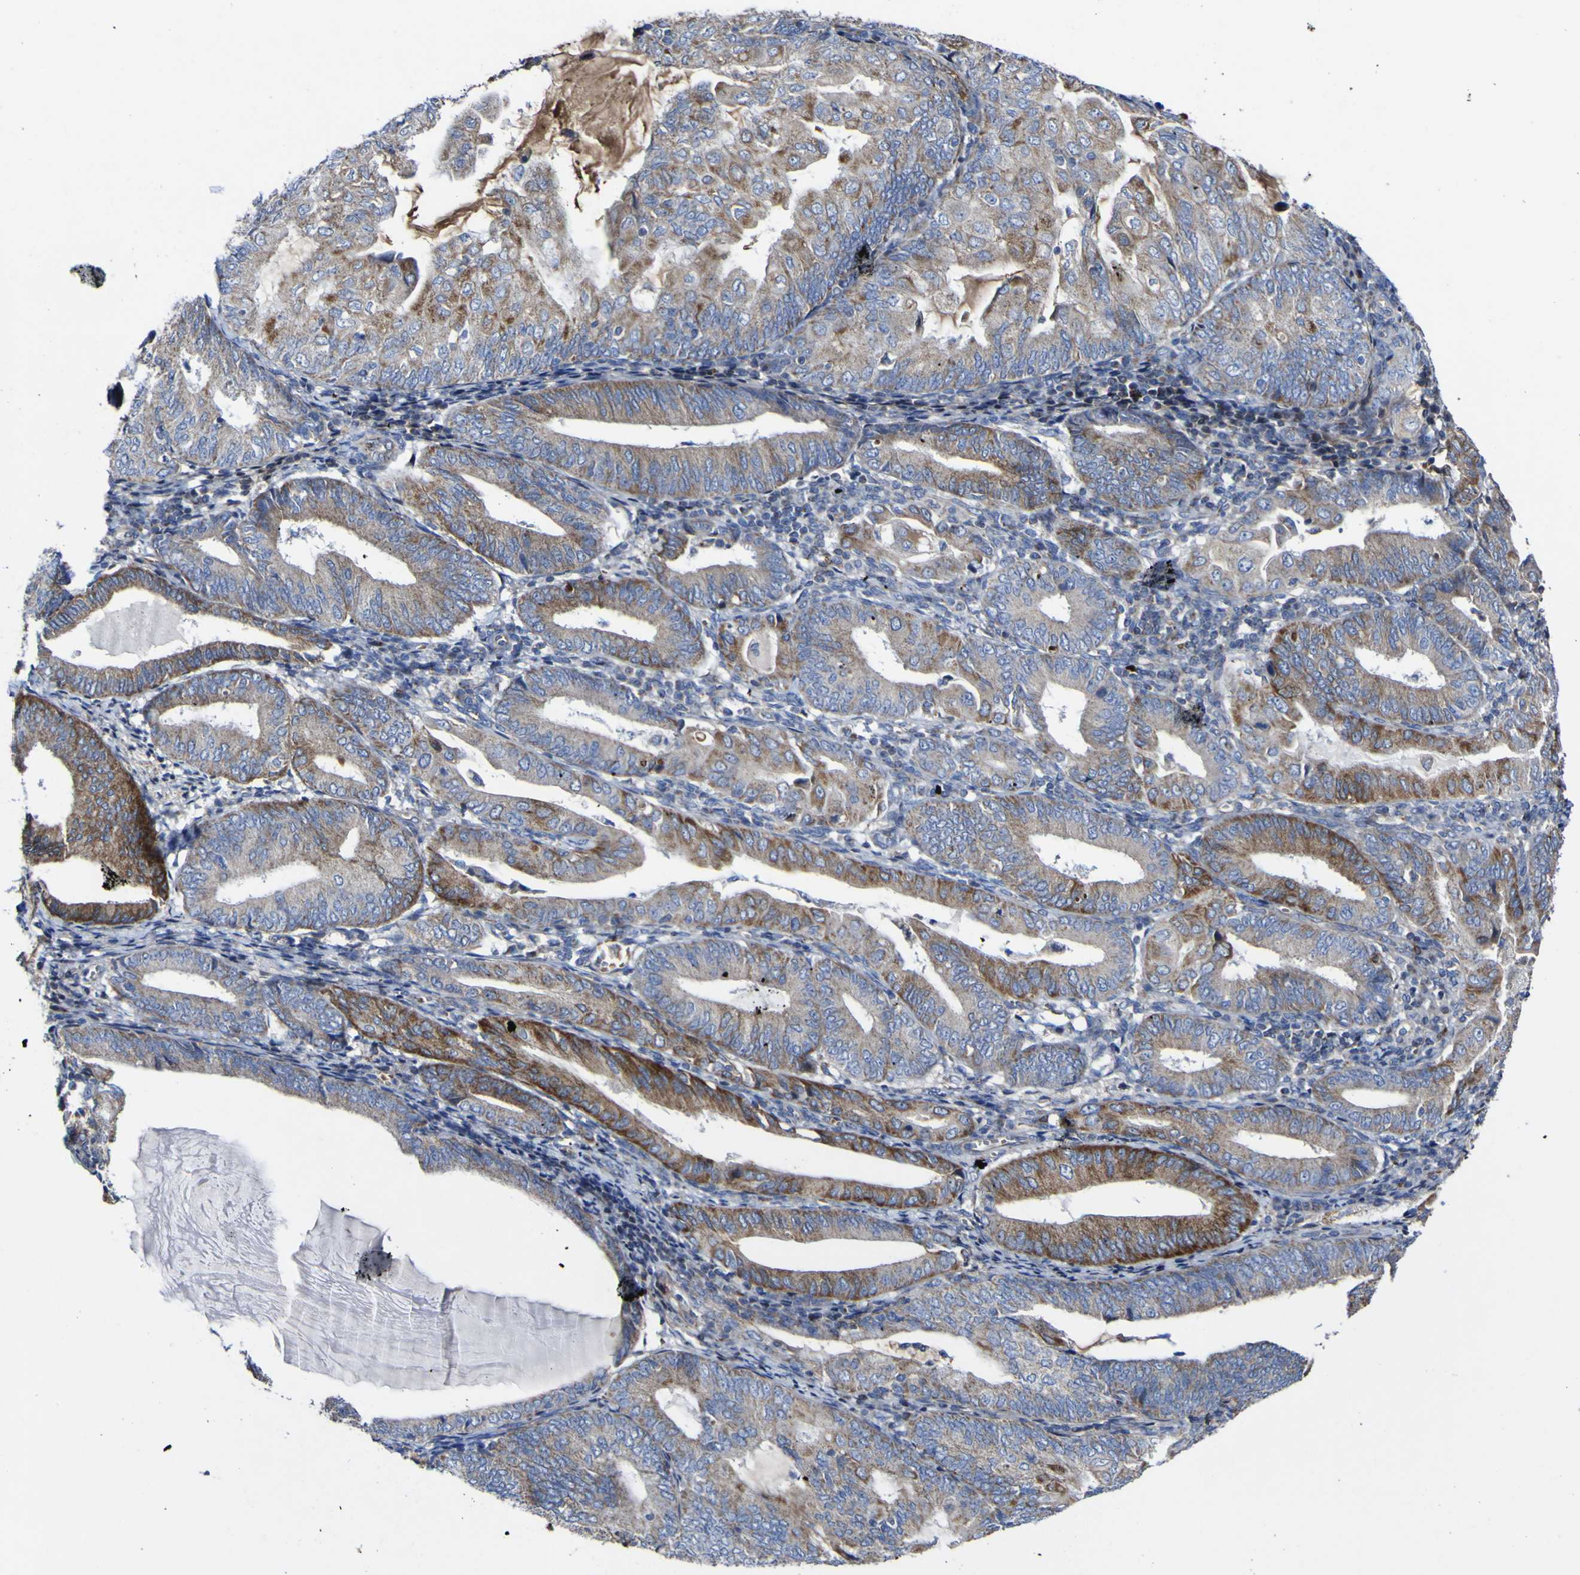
{"staining": {"intensity": "moderate", "quantity": ">75%", "location": "cytoplasmic/membranous"}, "tissue": "endometrial cancer", "cell_type": "Tumor cells", "image_type": "cancer", "snomed": [{"axis": "morphology", "description": "Adenocarcinoma, NOS"}, {"axis": "topography", "description": "Endometrium"}], "caption": "A brown stain highlights moderate cytoplasmic/membranous expression of a protein in human endometrial cancer tumor cells.", "gene": "CCDC90B", "patient": {"sex": "female", "age": 81}}